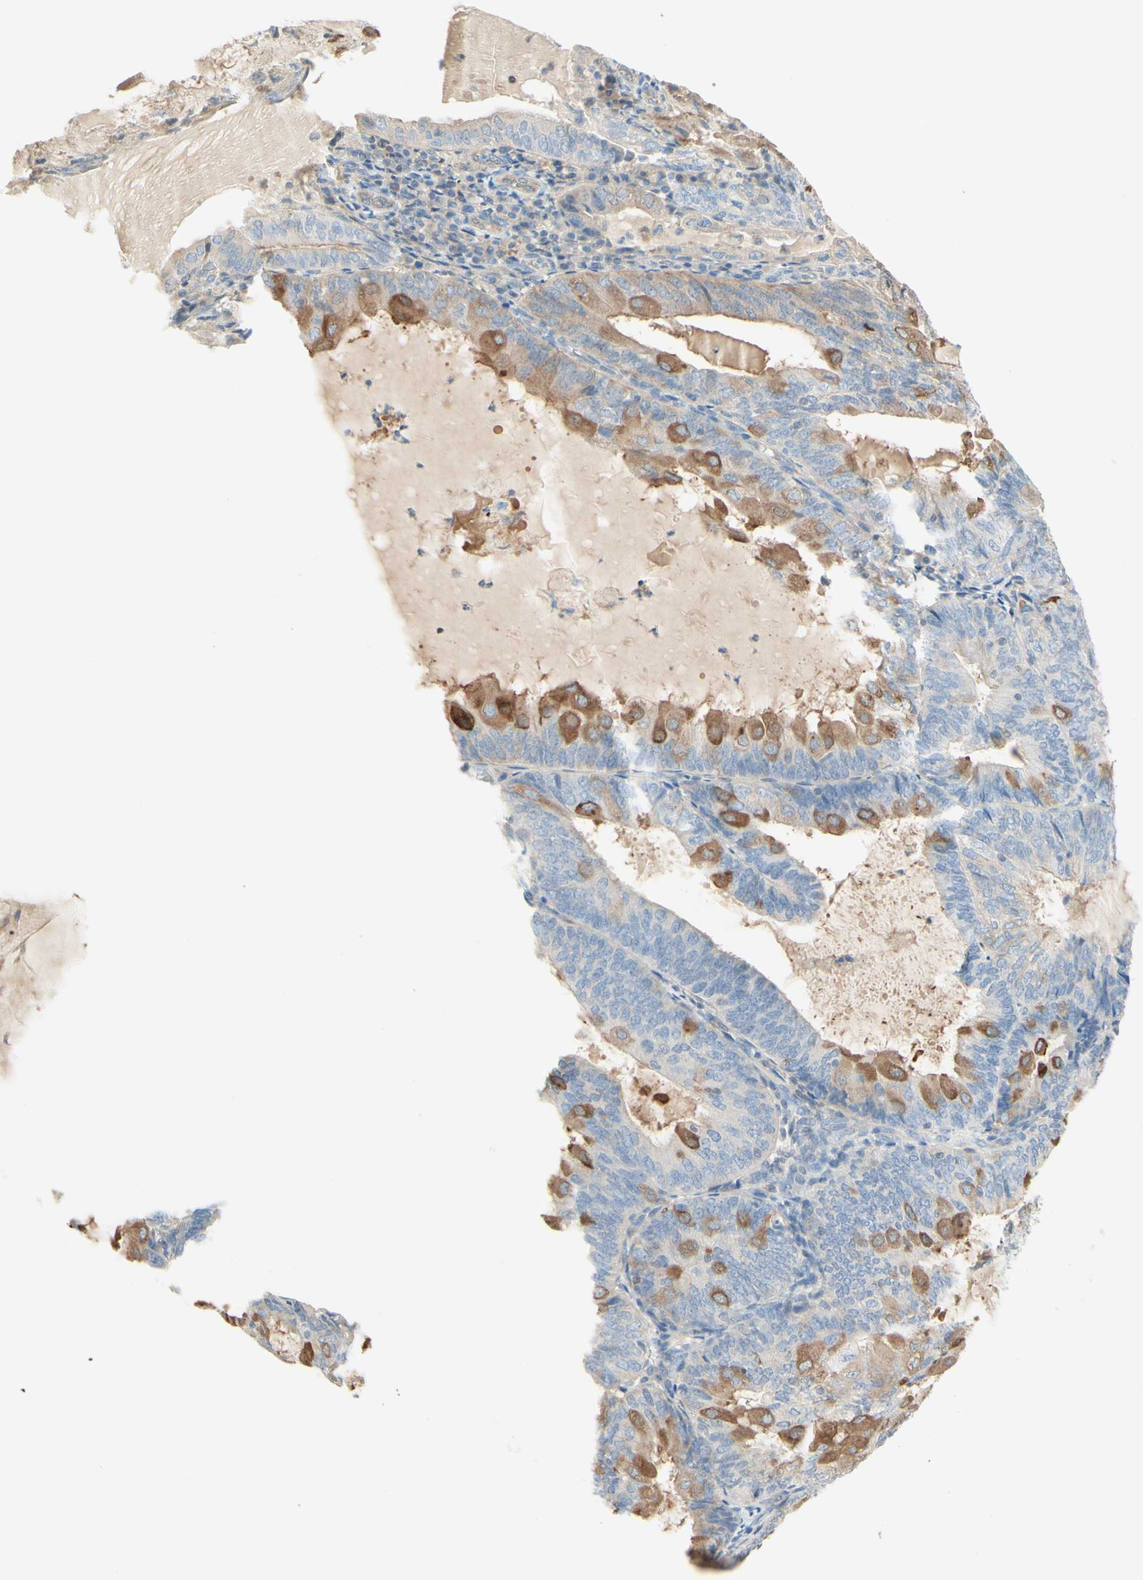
{"staining": {"intensity": "moderate", "quantity": "25%-75%", "location": "cytoplasmic/membranous"}, "tissue": "endometrial cancer", "cell_type": "Tumor cells", "image_type": "cancer", "snomed": [{"axis": "morphology", "description": "Adenocarcinoma, NOS"}, {"axis": "topography", "description": "Endometrium"}], "caption": "Immunohistochemistry staining of endometrial adenocarcinoma, which exhibits medium levels of moderate cytoplasmic/membranous positivity in approximately 25%-75% of tumor cells indicating moderate cytoplasmic/membranous protein expression. The staining was performed using DAB (brown) for protein detection and nuclei were counterstained in hematoxylin (blue).", "gene": "MTM1", "patient": {"sex": "female", "age": 81}}